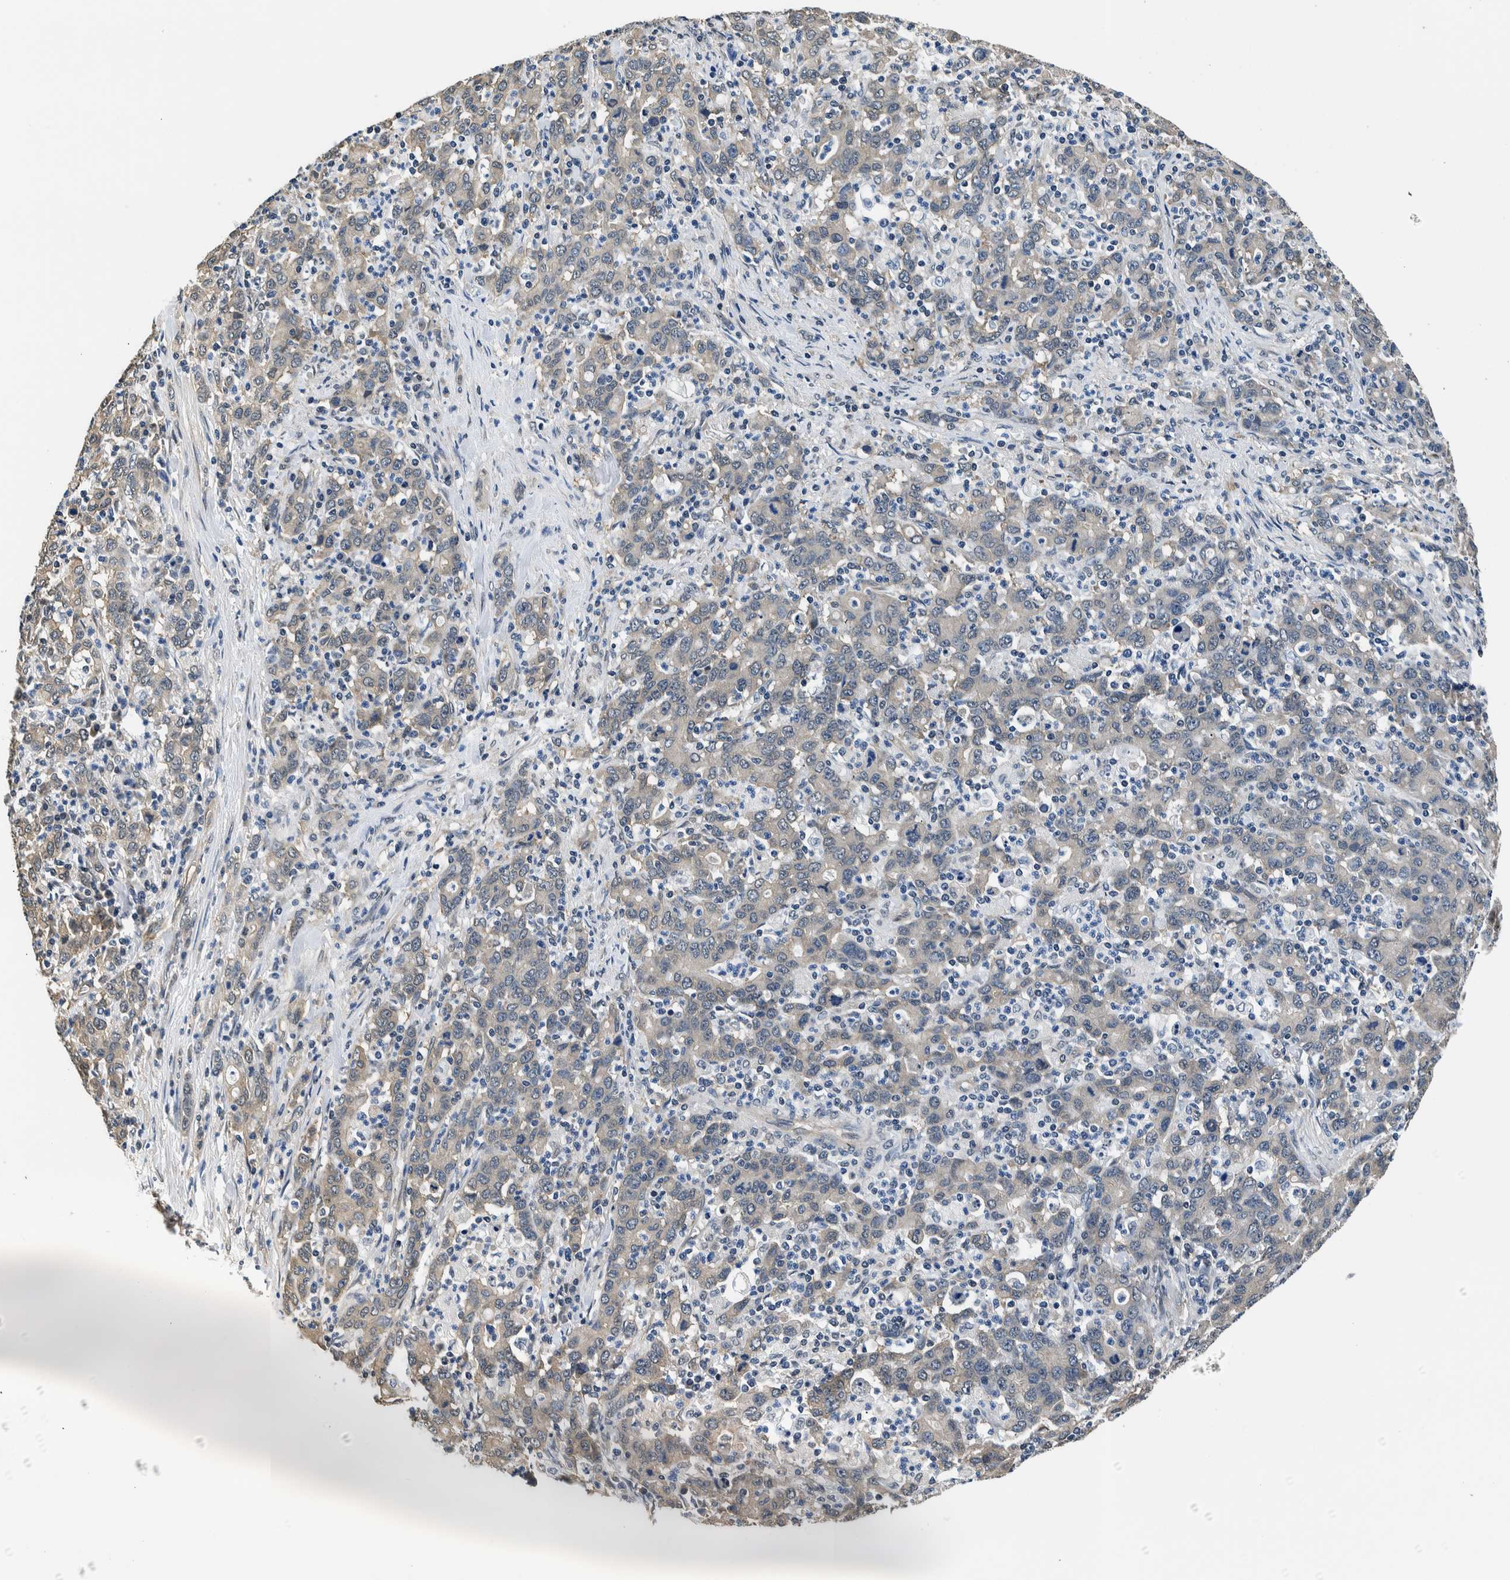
{"staining": {"intensity": "weak", "quantity": "<25%", "location": "cytoplasmic/membranous"}, "tissue": "stomach cancer", "cell_type": "Tumor cells", "image_type": "cancer", "snomed": [{"axis": "morphology", "description": "Adenocarcinoma, NOS"}, {"axis": "topography", "description": "Stomach, upper"}], "caption": "The photomicrograph reveals no significant expression in tumor cells of adenocarcinoma (stomach).", "gene": "NIBAN2", "patient": {"sex": "male", "age": 69}}